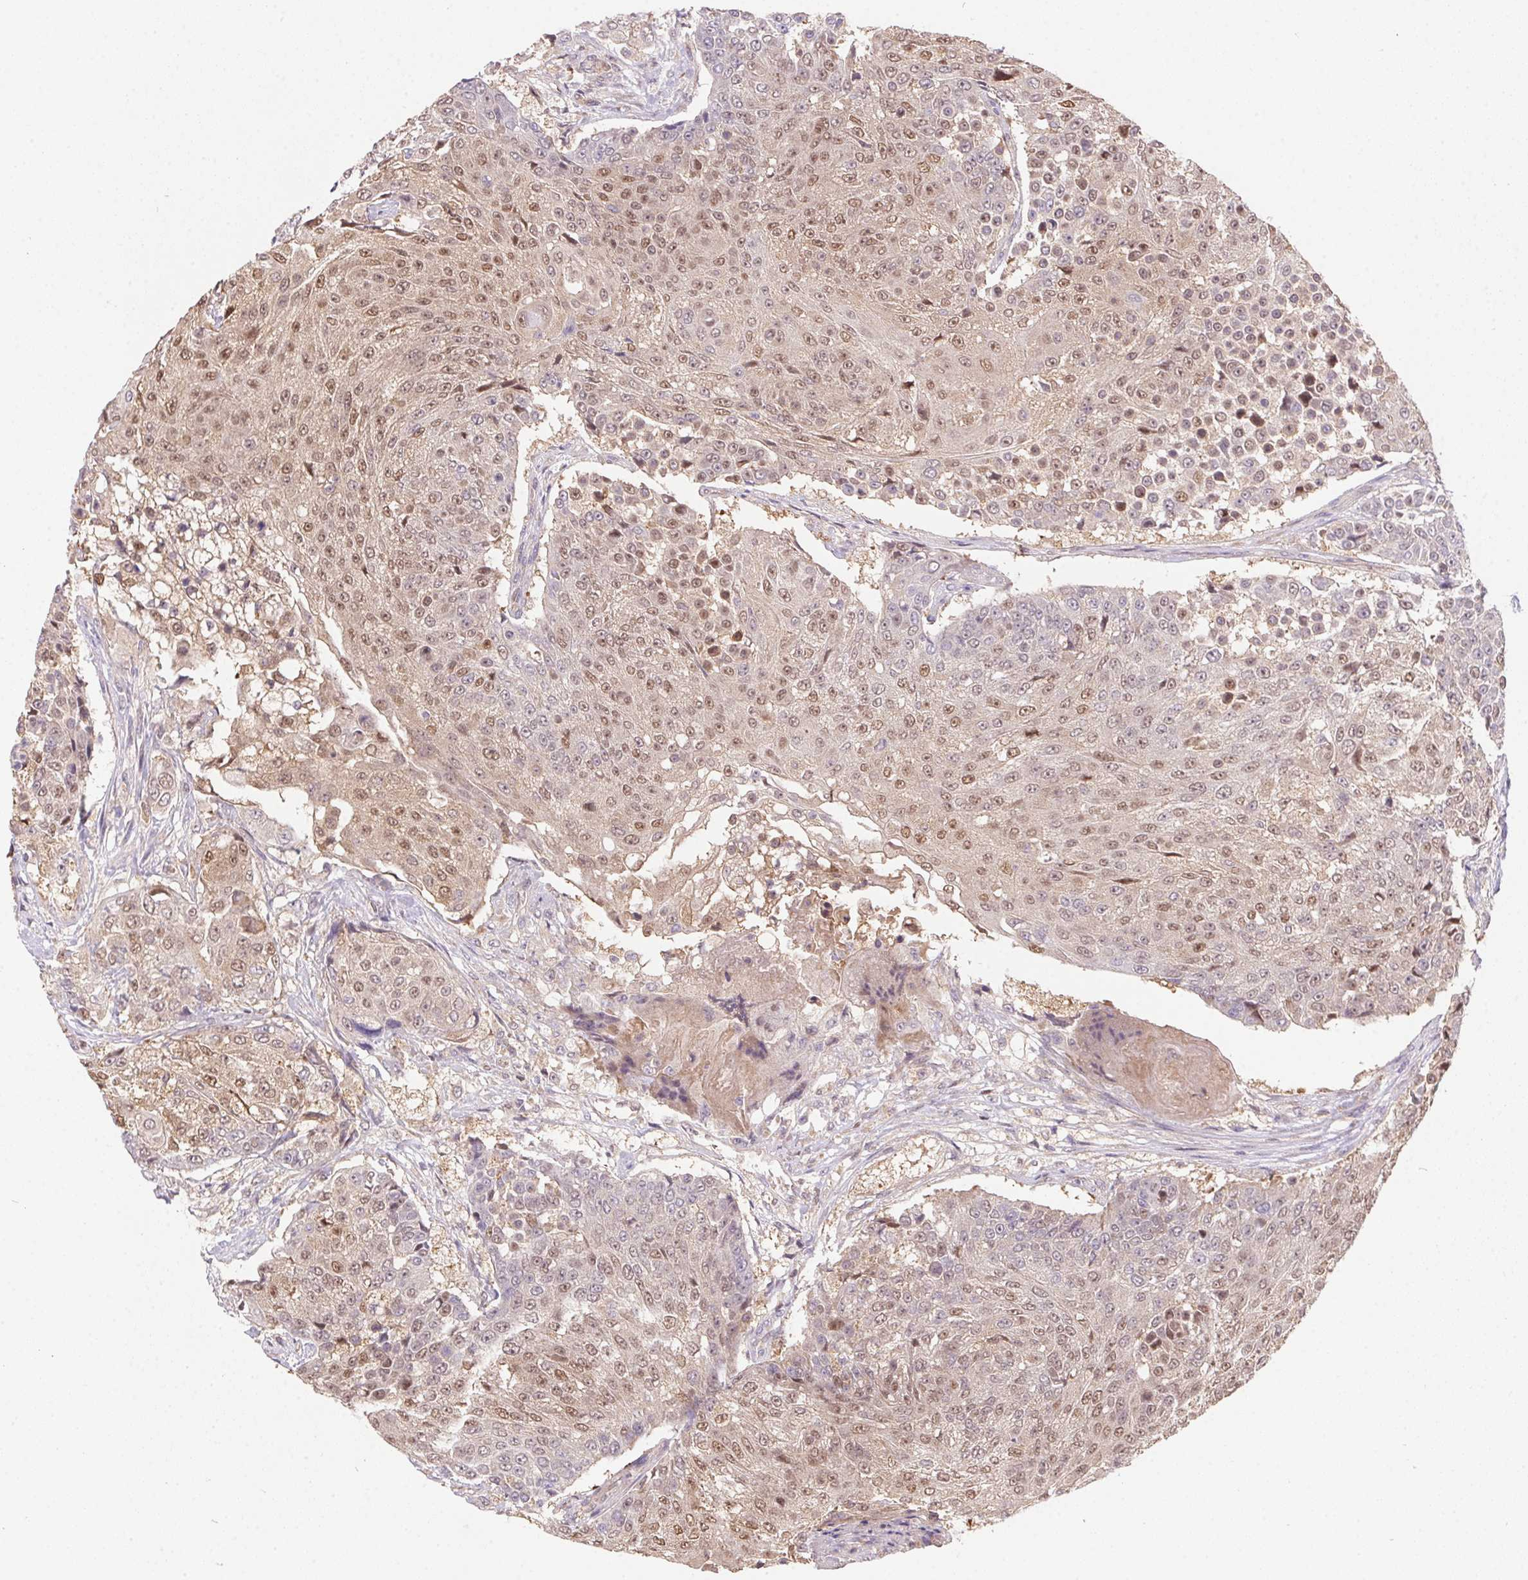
{"staining": {"intensity": "moderate", "quantity": ">75%", "location": "nuclear"}, "tissue": "urothelial cancer", "cell_type": "Tumor cells", "image_type": "cancer", "snomed": [{"axis": "morphology", "description": "Urothelial carcinoma, High grade"}, {"axis": "topography", "description": "Urinary bladder"}], "caption": "This is an image of immunohistochemistry (IHC) staining of urothelial carcinoma (high-grade), which shows moderate staining in the nuclear of tumor cells.", "gene": "NUDT16", "patient": {"sex": "female", "age": 63}}